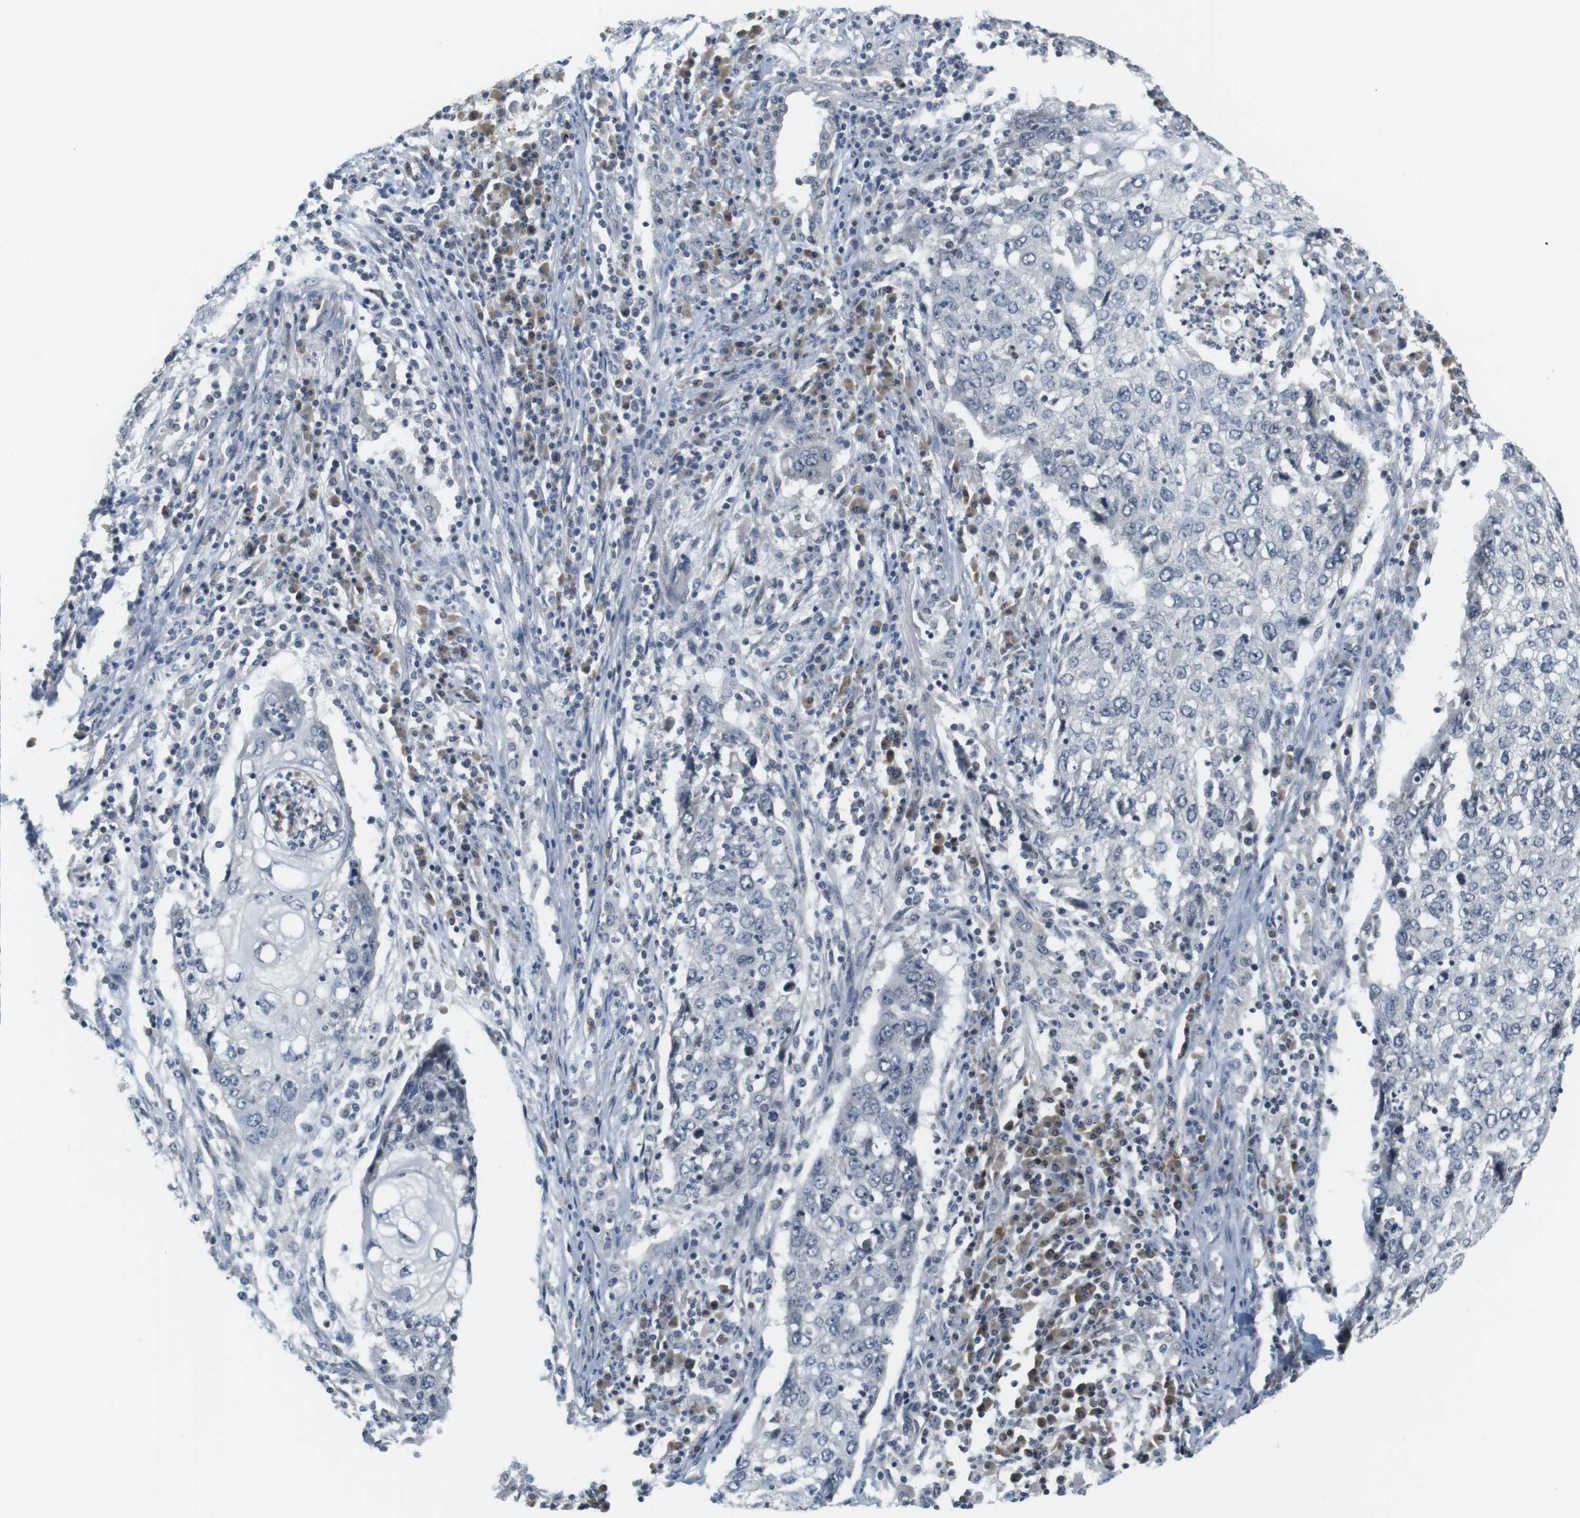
{"staining": {"intensity": "negative", "quantity": "none", "location": "none"}, "tissue": "lung cancer", "cell_type": "Tumor cells", "image_type": "cancer", "snomed": [{"axis": "morphology", "description": "Squamous cell carcinoma, NOS"}, {"axis": "topography", "description": "Lung"}], "caption": "Micrograph shows no significant protein positivity in tumor cells of lung cancer (squamous cell carcinoma).", "gene": "WNT7A", "patient": {"sex": "female", "age": 63}}